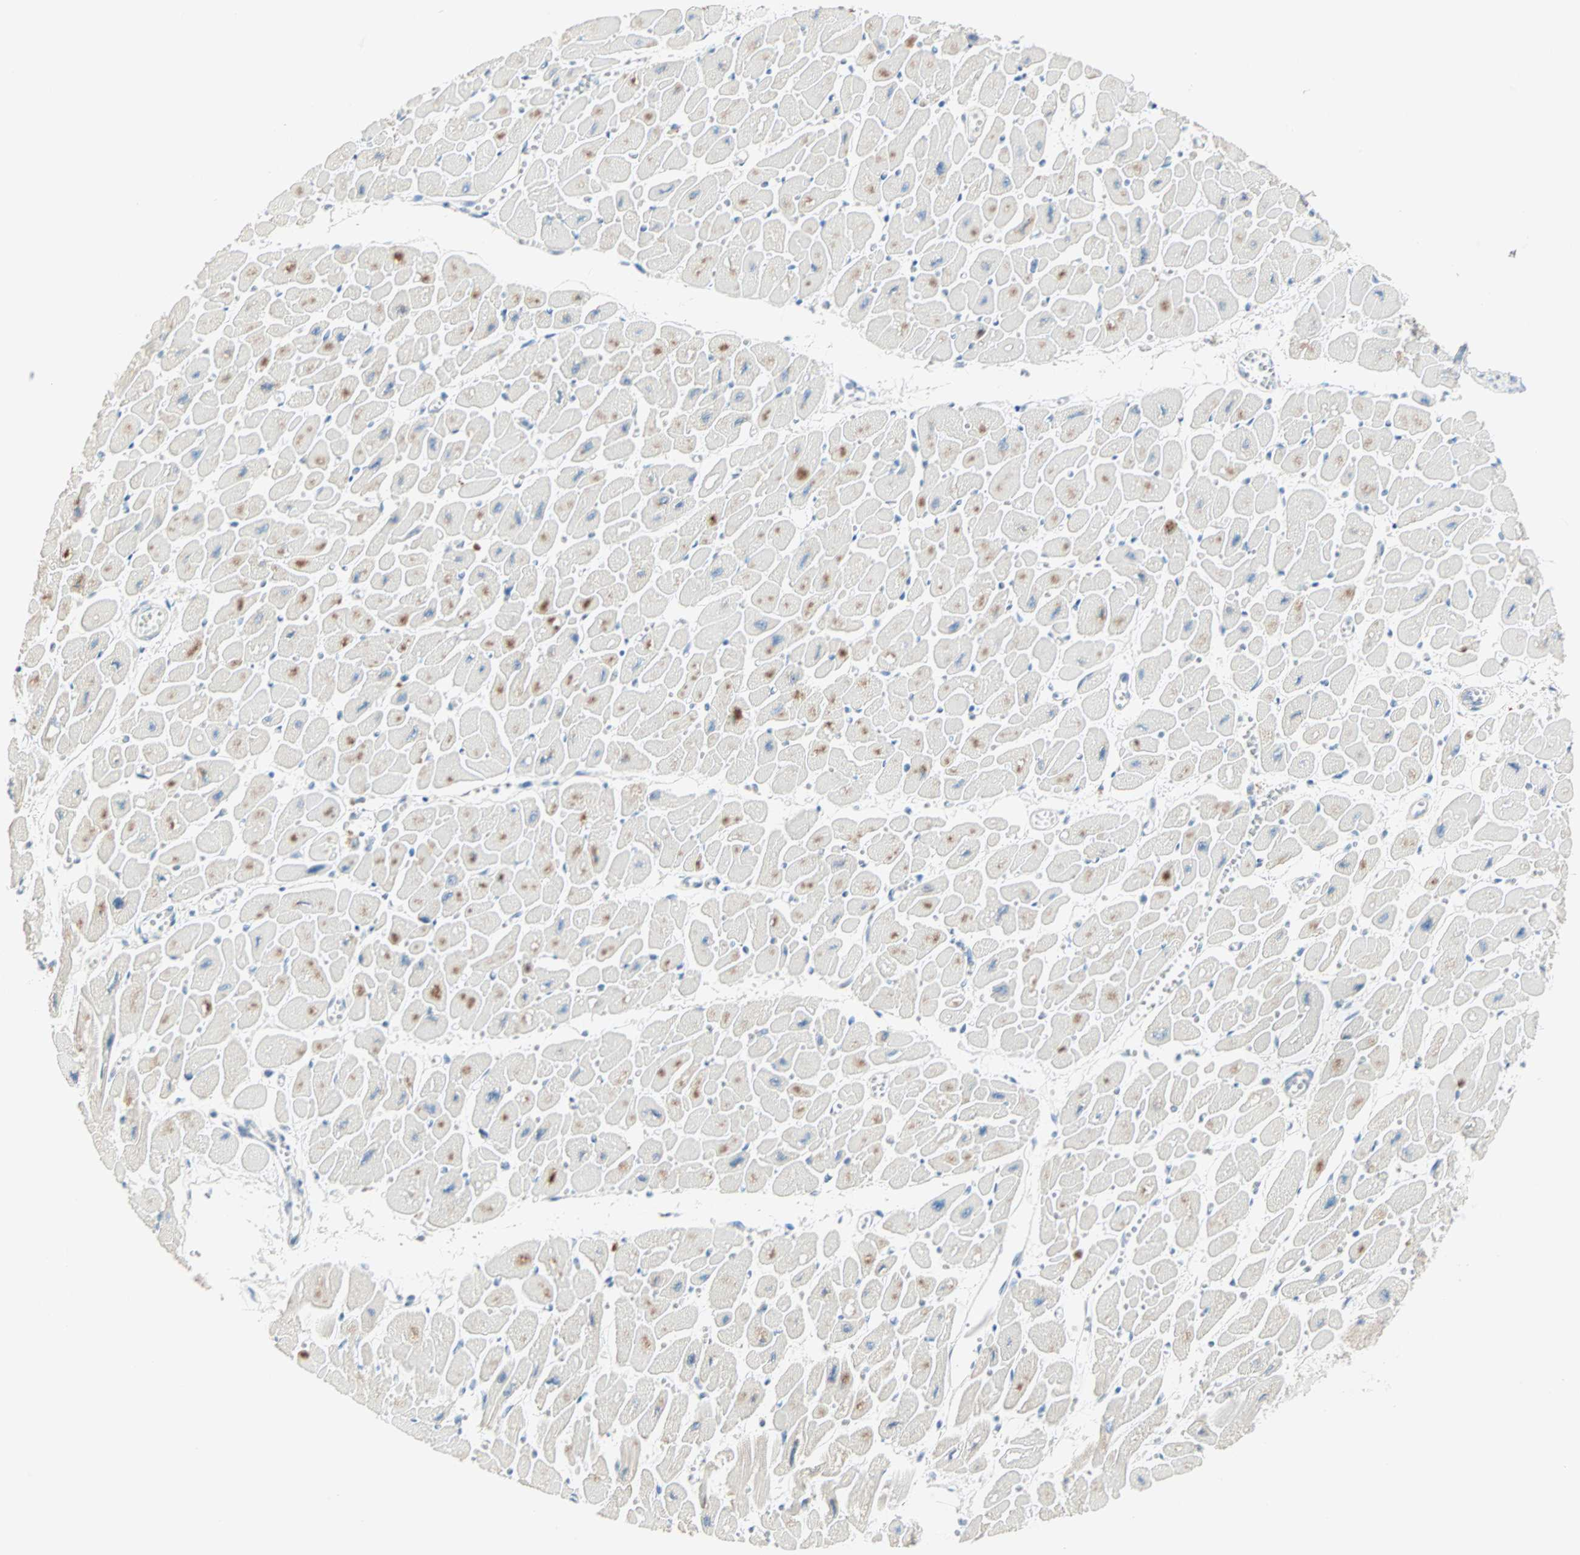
{"staining": {"intensity": "negative", "quantity": "none", "location": "none"}, "tissue": "heart muscle", "cell_type": "Cardiomyocytes", "image_type": "normal", "snomed": [{"axis": "morphology", "description": "Normal tissue, NOS"}, {"axis": "topography", "description": "Heart"}], "caption": "This is a histopathology image of immunohistochemistry (IHC) staining of unremarkable heart muscle, which shows no staining in cardiomyocytes. Brightfield microscopy of immunohistochemistry (IHC) stained with DAB (3,3'-diaminobenzidine) (brown) and hematoxylin (blue), captured at high magnification.", "gene": "SULT1C2", "patient": {"sex": "female", "age": 54}}